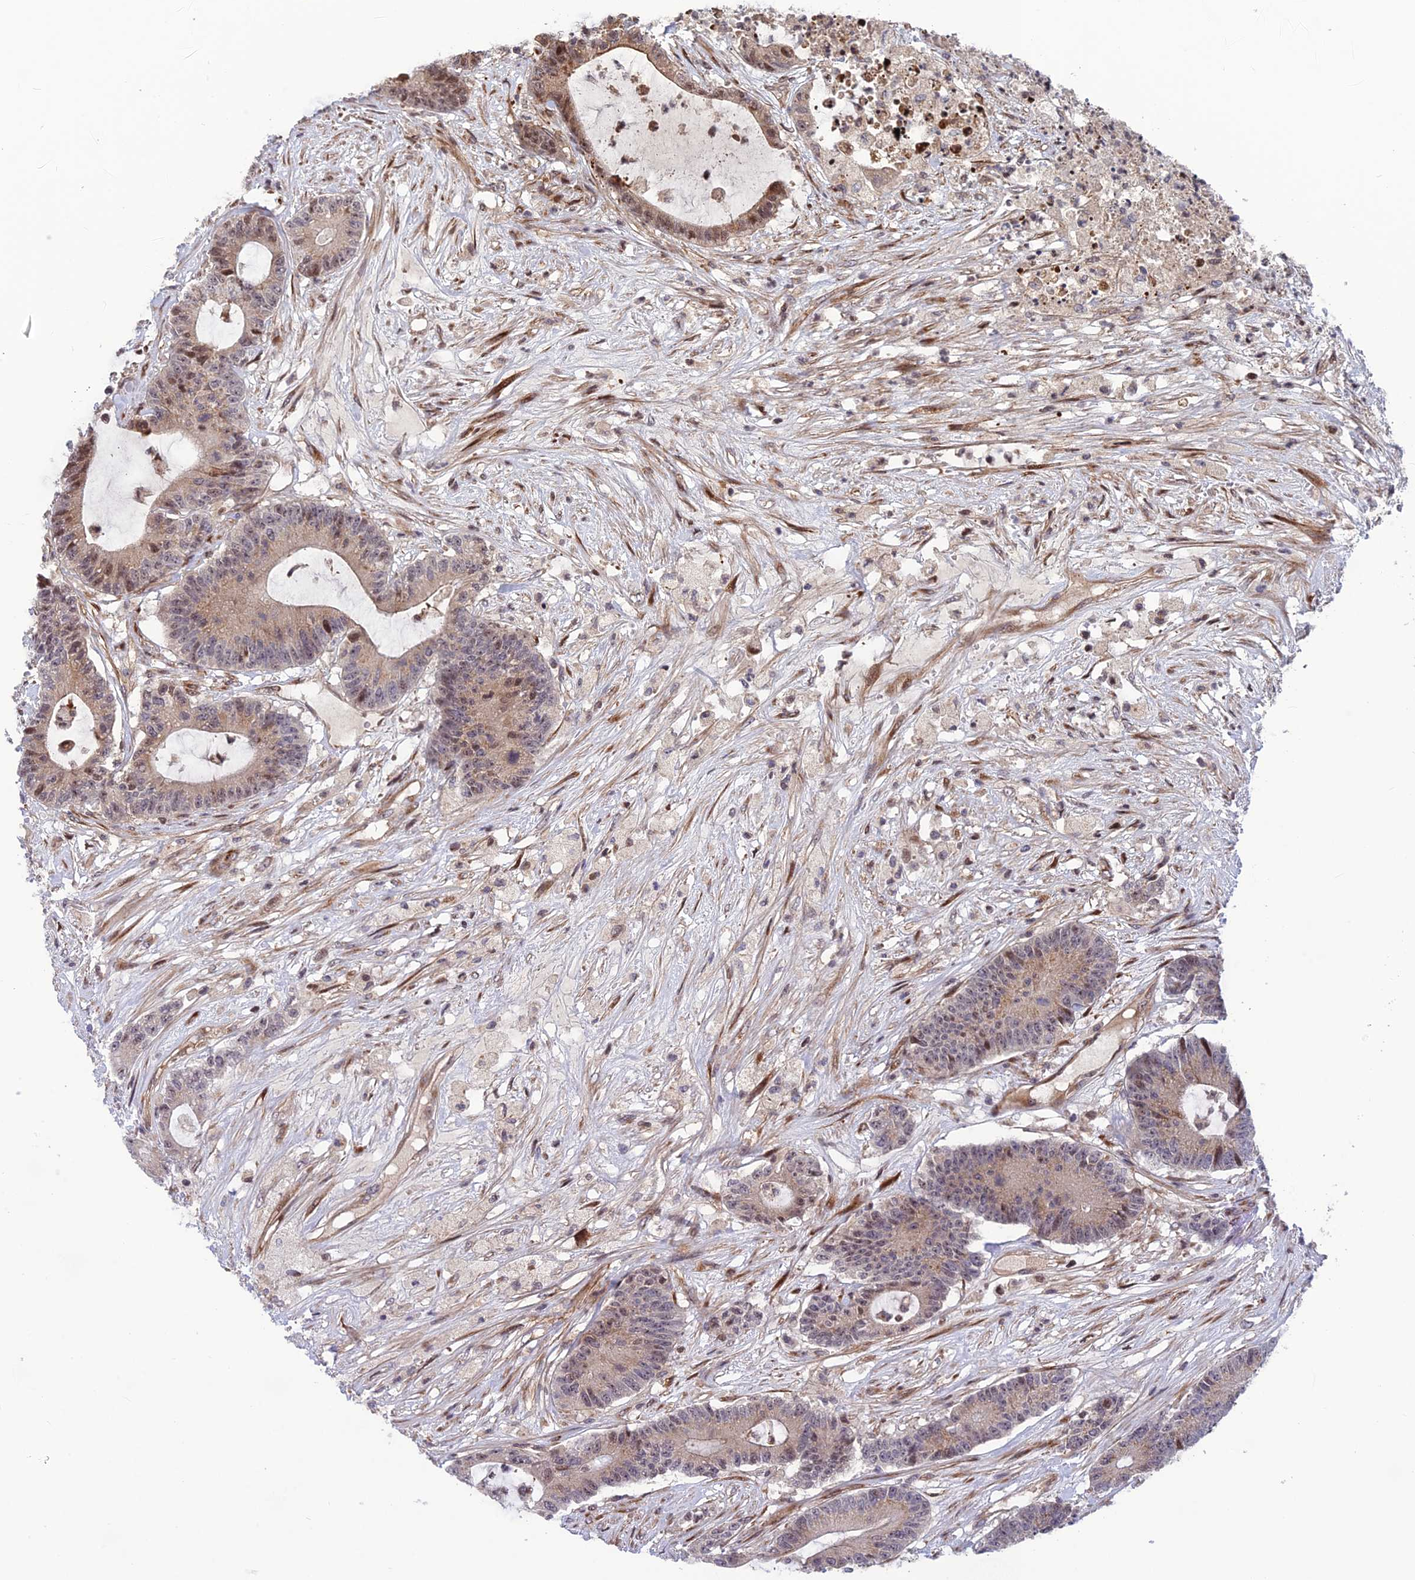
{"staining": {"intensity": "moderate", "quantity": "25%-75%", "location": "cytoplasmic/membranous,nuclear"}, "tissue": "colorectal cancer", "cell_type": "Tumor cells", "image_type": "cancer", "snomed": [{"axis": "morphology", "description": "Adenocarcinoma, NOS"}, {"axis": "topography", "description": "Colon"}], "caption": "Colorectal cancer (adenocarcinoma) stained for a protein demonstrates moderate cytoplasmic/membranous and nuclear positivity in tumor cells. The protein is stained brown, and the nuclei are stained in blue (DAB (3,3'-diaminobenzidine) IHC with brightfield microscopy, high magnification).", "gene": "SMIM7", "patient": {"sex": "female", "age": 84}}